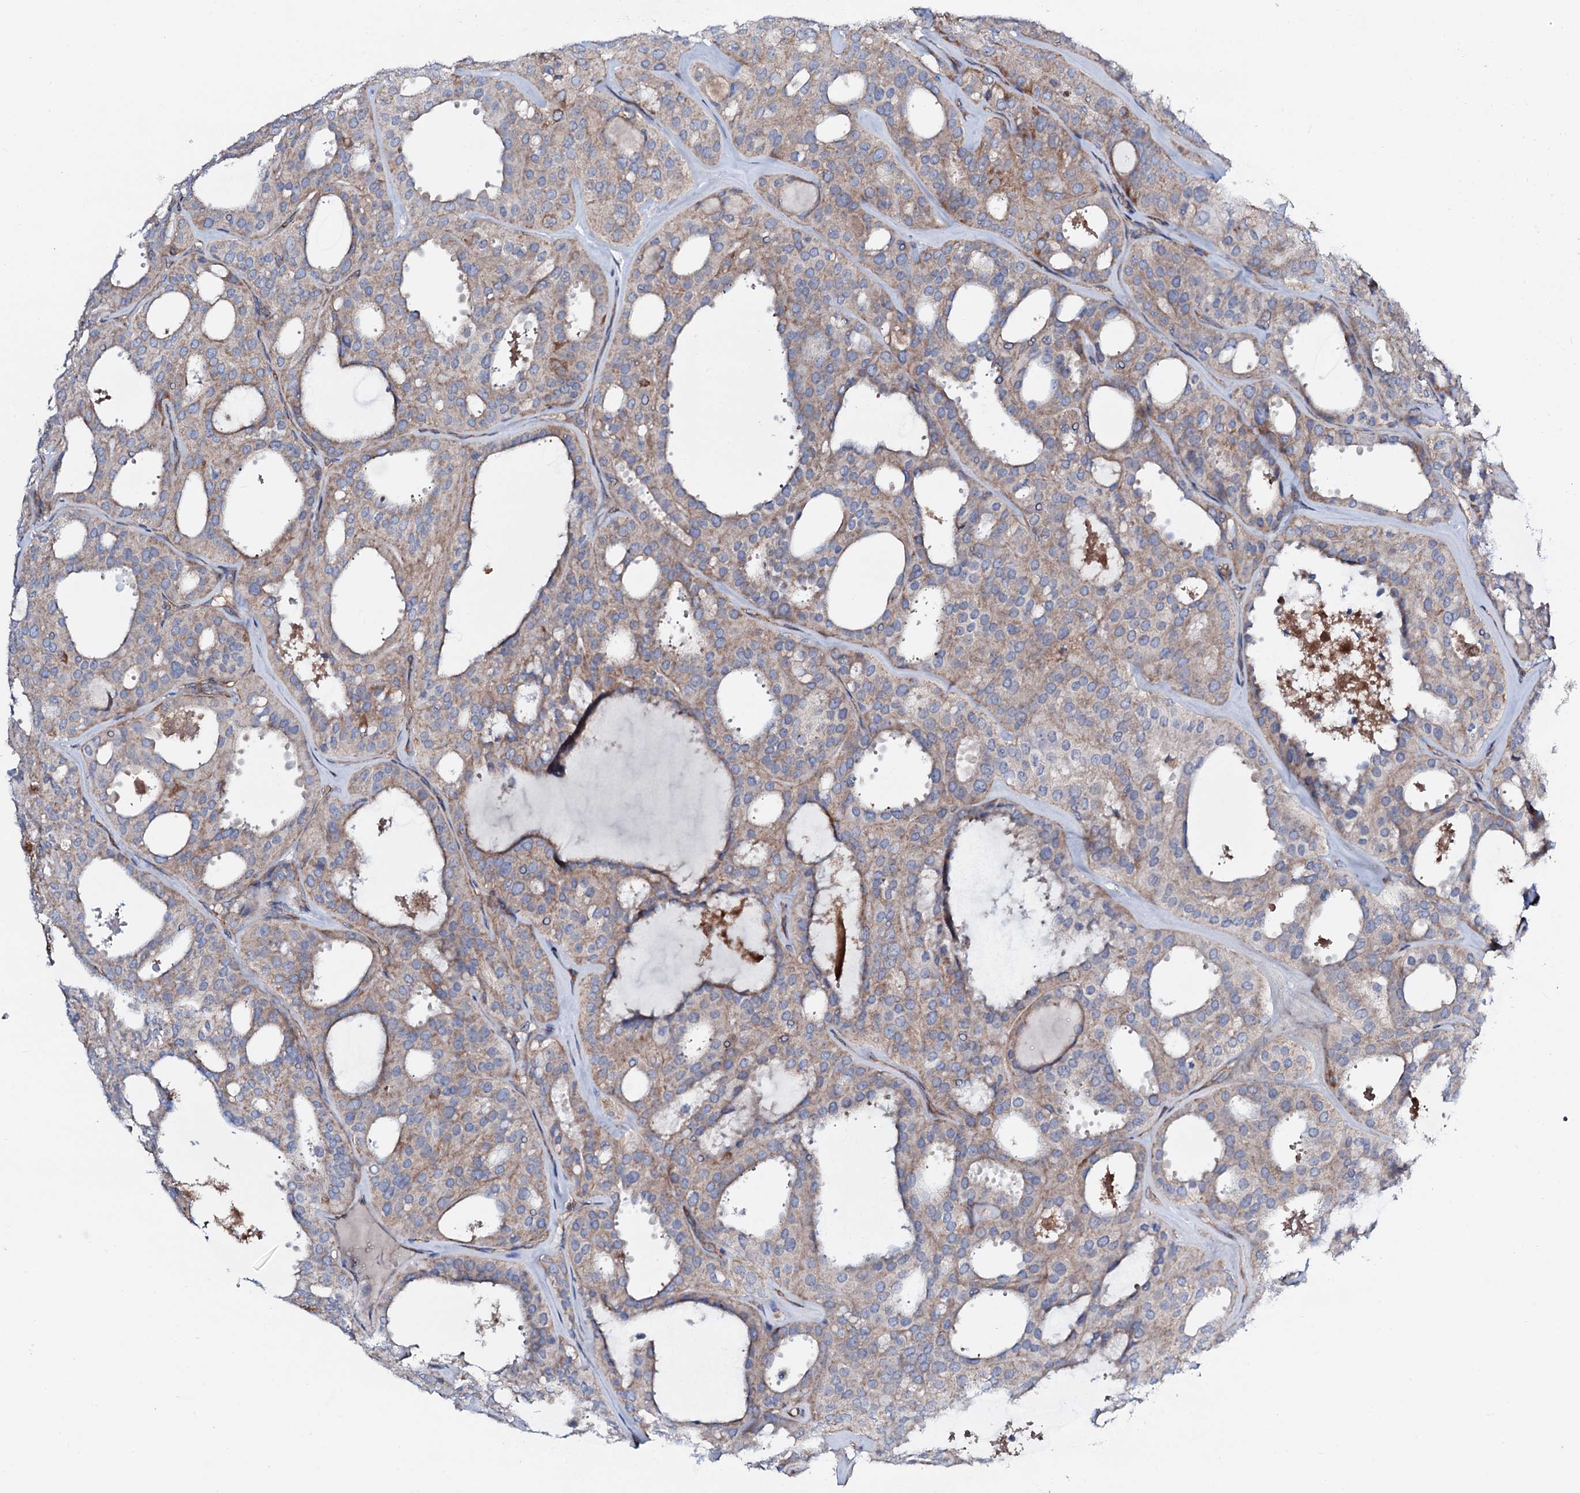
{"staining": {"intensity": "weak", "quantity": "25%-75%", "location": "cytoplasmic/membranous"}, "tissue": "thyroid cancer", "cell_type": "Tumor cells", "image_type": "cancer", "snomed": [{"axis": "morphology", "description": "Follicular adenoma carcinoma, NOS"}, {"axis": "topography", "description": "Thyroid gland"}], "caption": "Follicular adenoma carcinoma (thyroid) tissue displays weak cytoplasmic/membranous positivity in about 25%-75% of tumor cells (Brightfield microscopy of DAB IHC at high magnification).", "gene": "STARD13", "patient": {"sex": "male", "age": 75}}